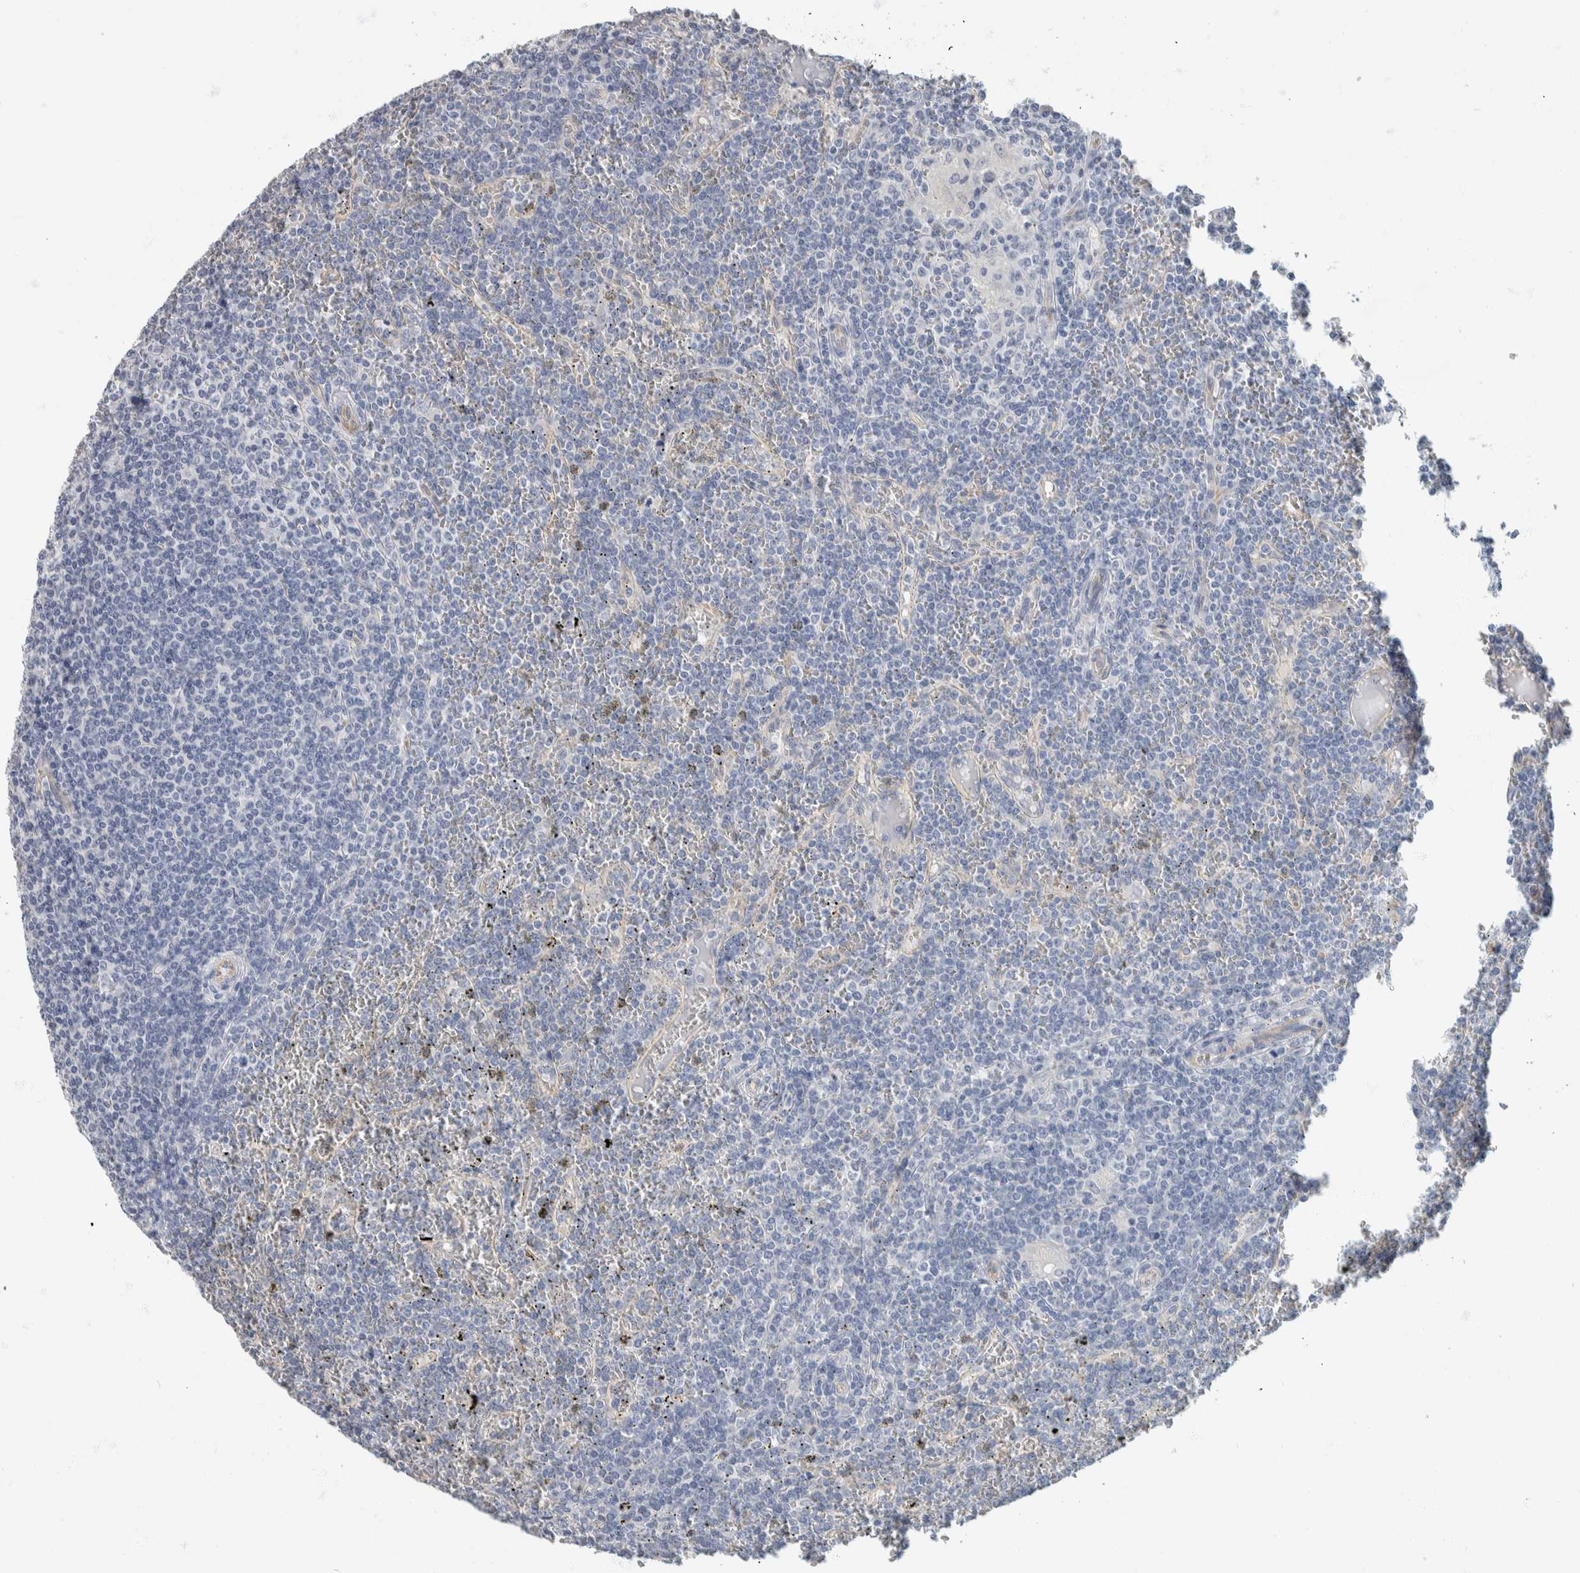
{"staining": {"intensity": "negative", "quantity": "none", "location": "none"}, "tissue": "lymphoma", "cell_type": "Tumor cells", "image_type": "cancer", "snomed": [{"axis": "morphology", "description": "Malignant lymphoma, non-Hodgkin's type, Low grade"}, {"axis": "topography", "description": "Spleen"}], "caption": "A high-resolution photomicrograph shows immunohistochemistry (IHC) staining of lymphoma, which shows no significant positivity in tumor cells. (DAB immunohistochemistry (IHC) with hematoxylin counter stain).", "gene": "NEFM", "patient": {"sex": "female", "age": 19}}